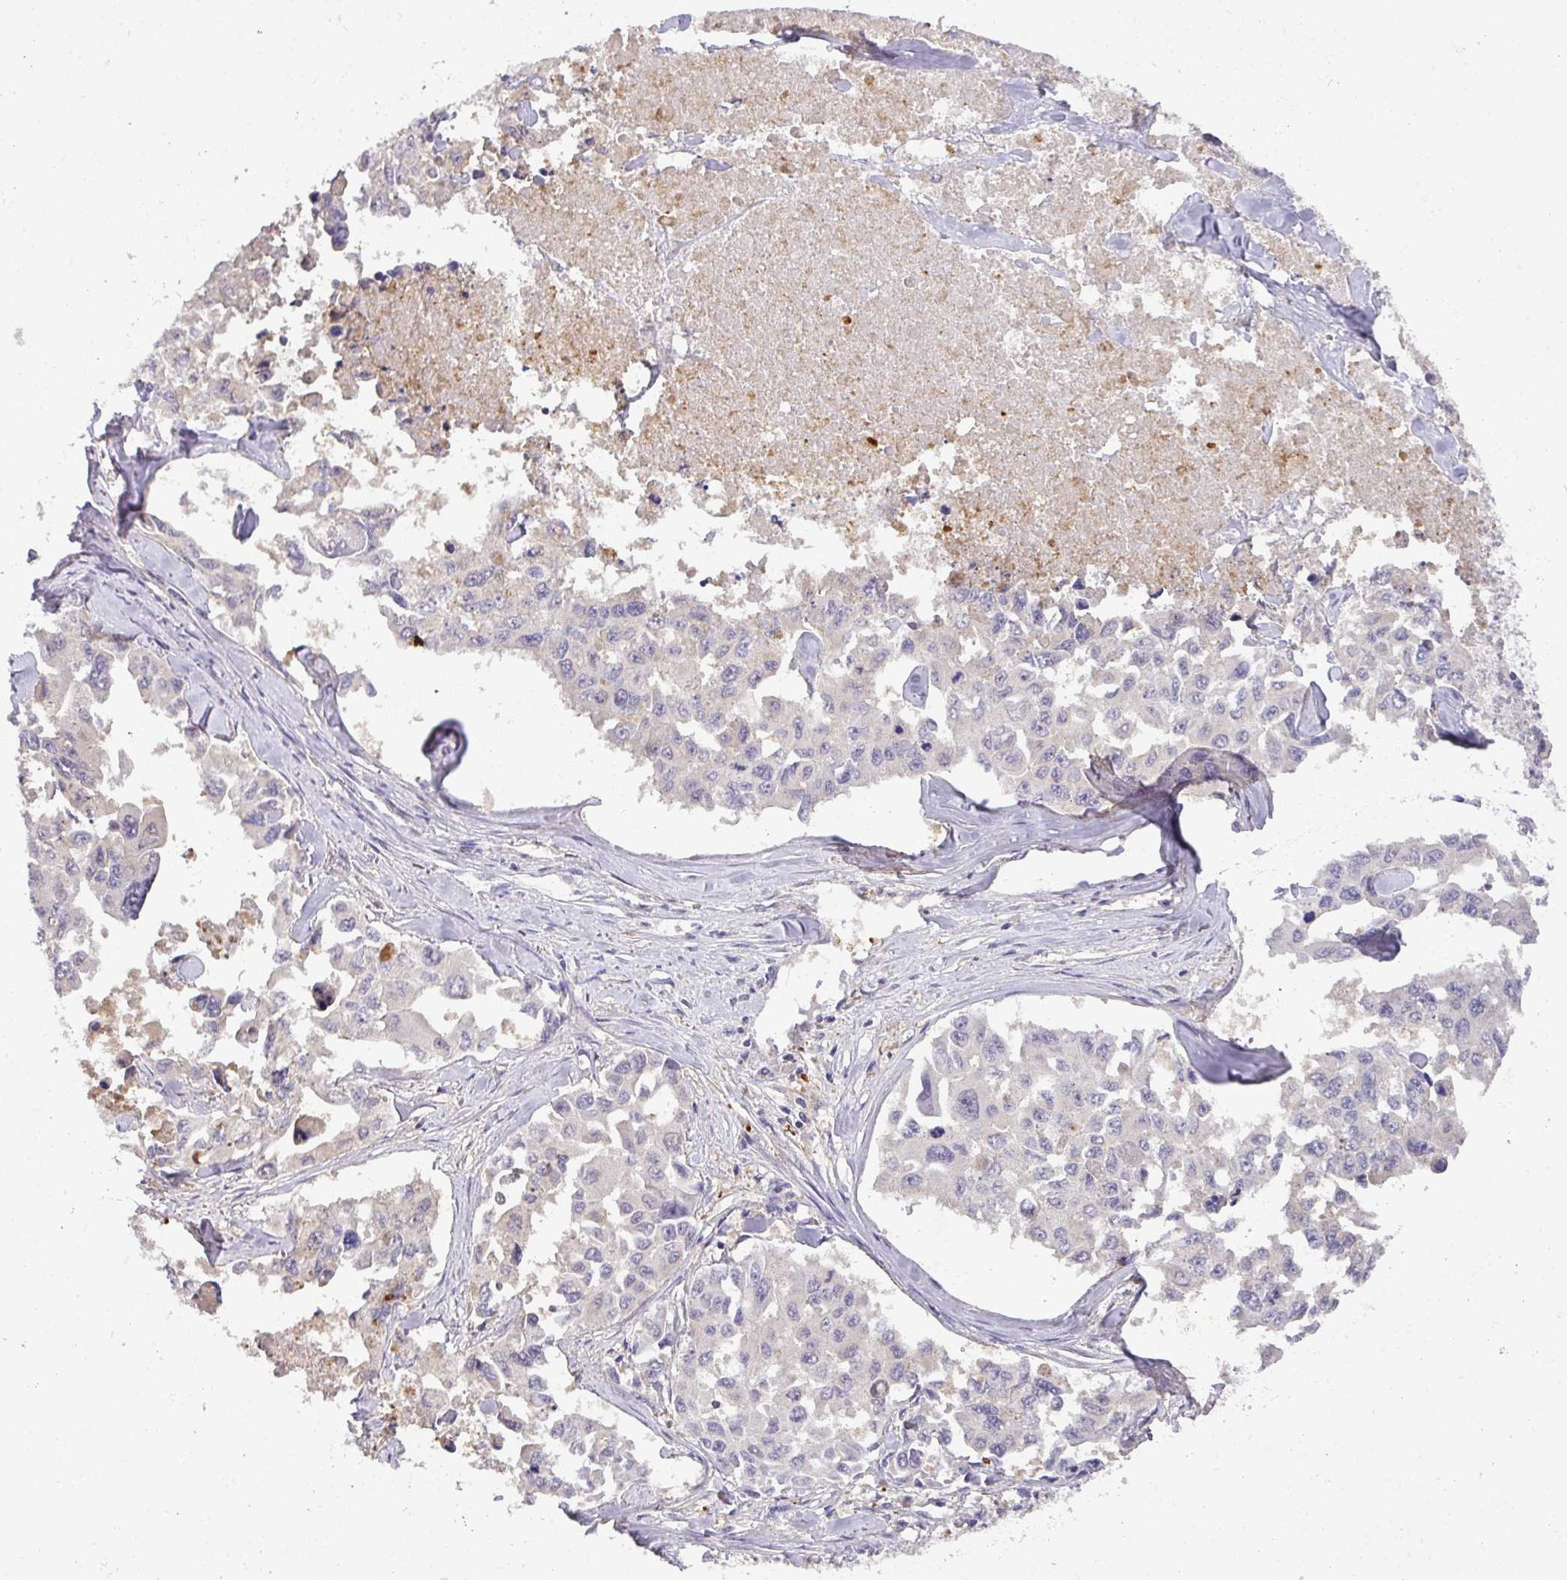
{"staining": {"intensity": "negative", "quantity": "none", "location": "none"}, "tissue": "lung cancer", "cell_type": "Tumor cells", "image_type": "cancer", "snomed": [{"axis": "morphology", "description": "Adenocarcinoma, NOS"}, {"axis": "topography", "description": "Lung"}], "caption": "Tumor cells show no significant protein positivity in adenocarcinoma (lung).", "gene": "HOXC13", "patient": {"sex": "male", "age": 64}}